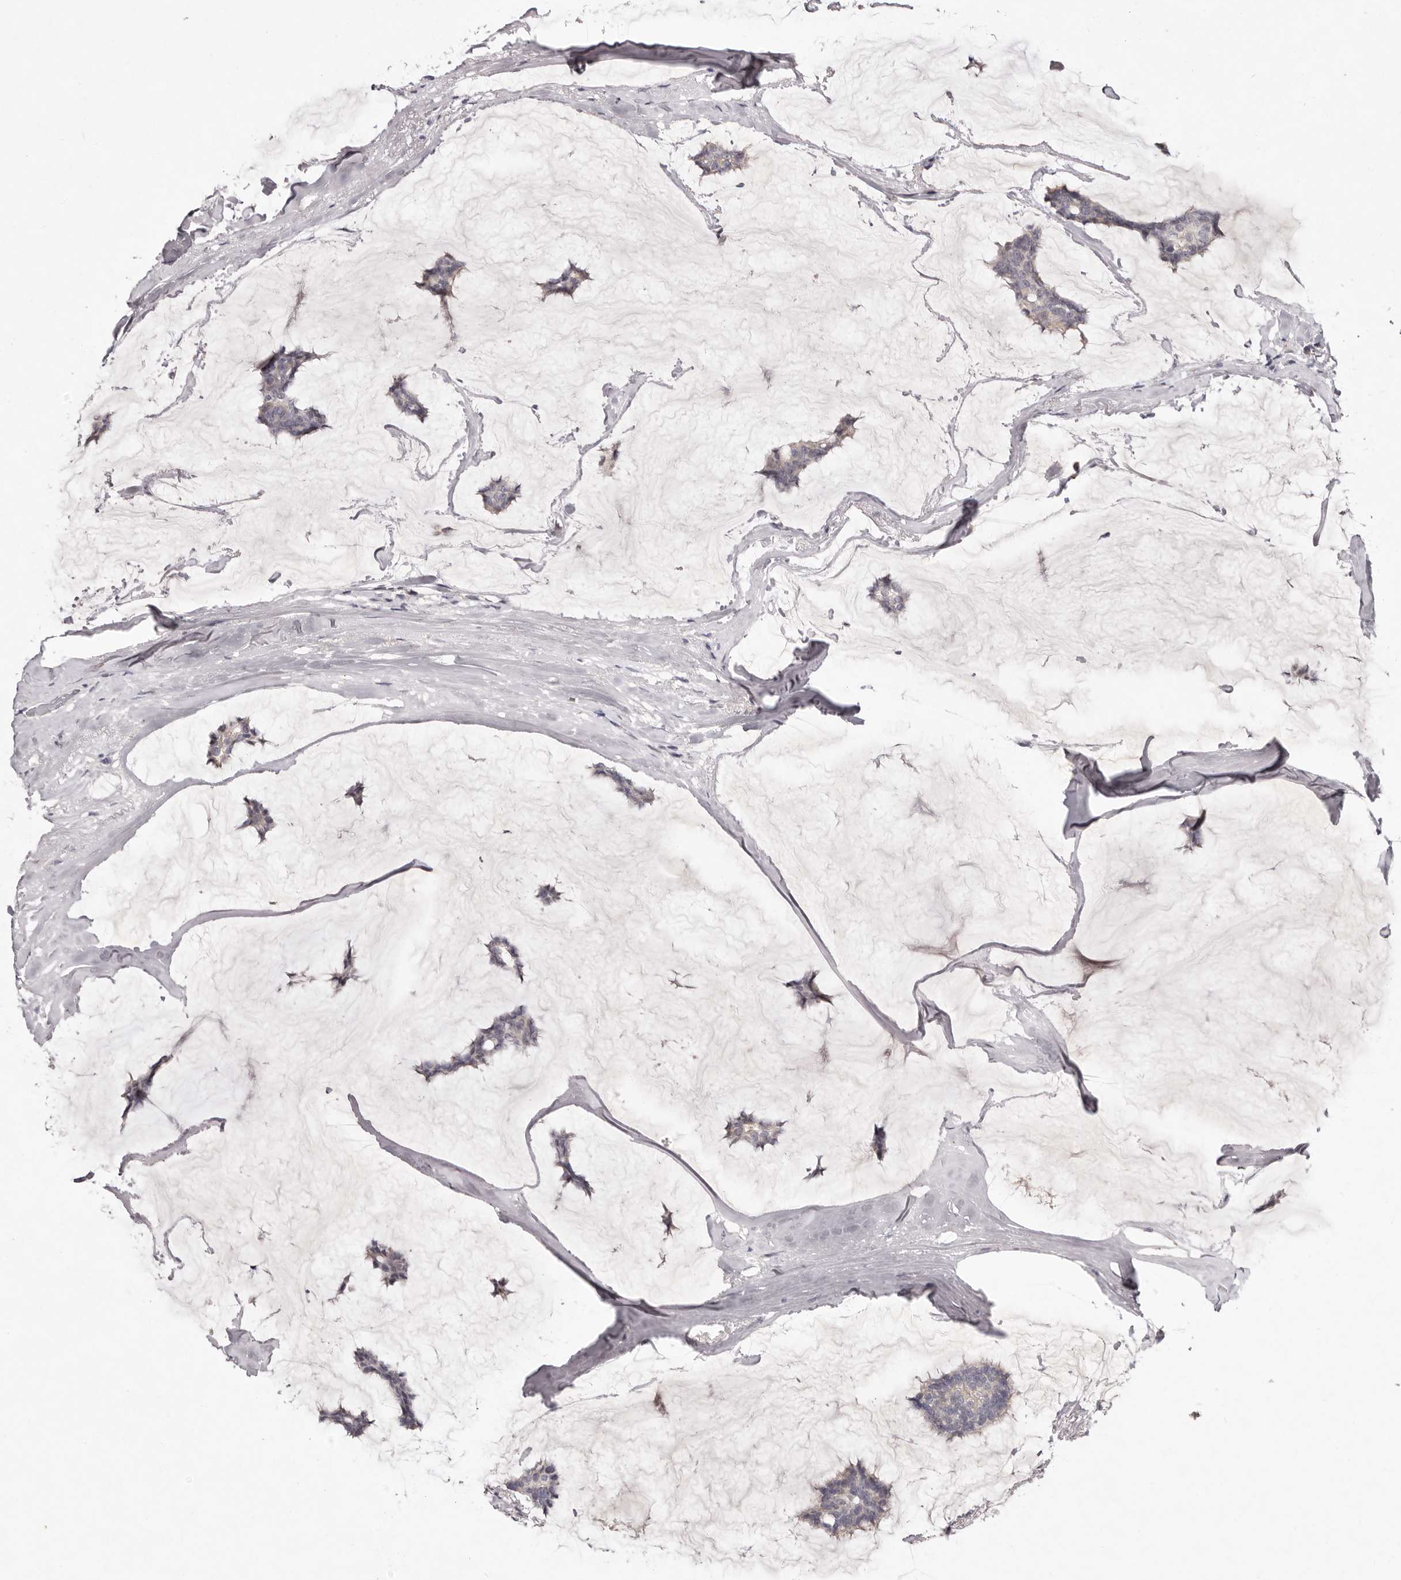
{"staining": {"intensity": "negative", "quantity": "none", "location": "none"}, "tissue": "breast cancer", "cell_type": "Tumor cells", "image_type": "cancer", "snomed": [{"axis": "morphology", "description": "Duct carcinoma"}, {"axis": "topography", "description": "Breast"}], "caption": "High power microscopy histopathology image of an IHC image of breast cancer, revealing no significant staining in tumor cells.", "gene": "GARNL3", "patient": {"sex": "female", "age": 93}}